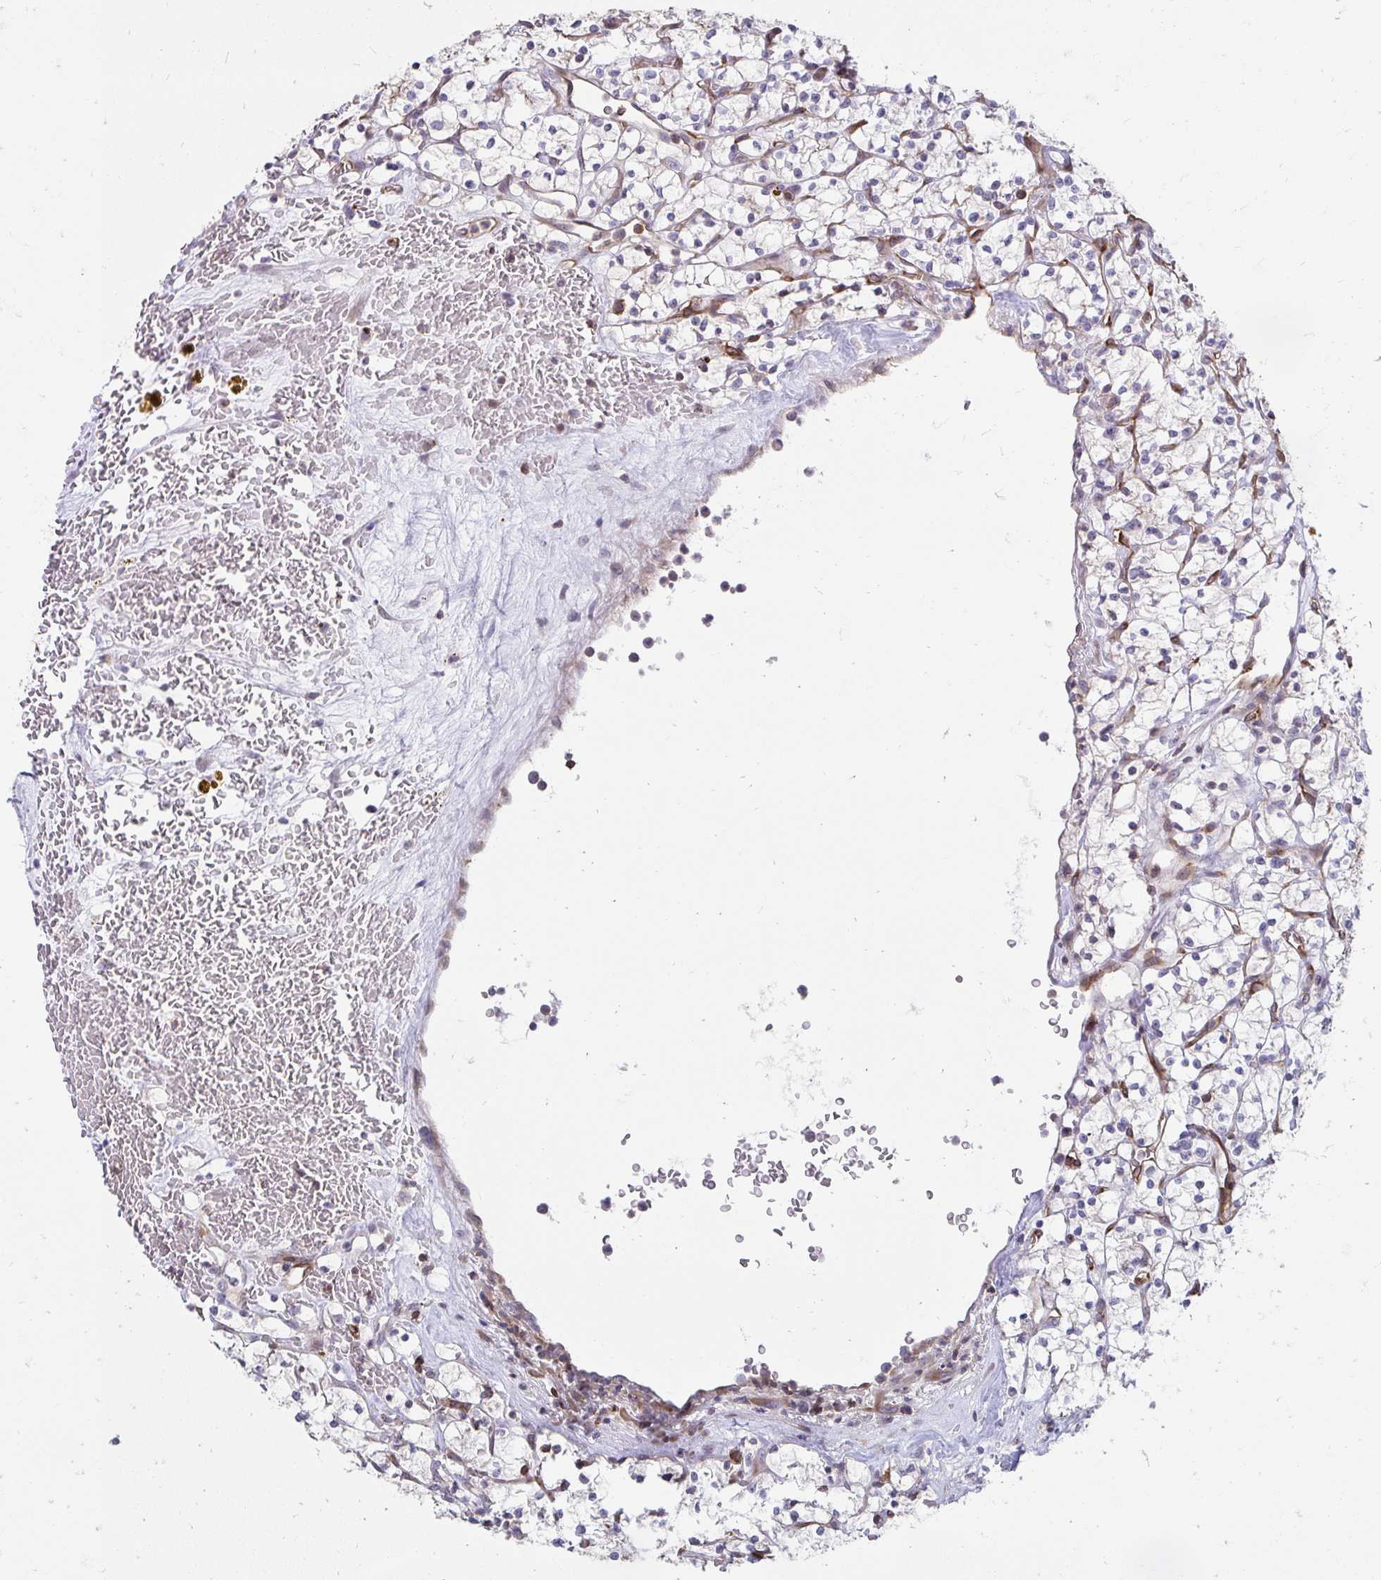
{"staining": {"intensity": "negative", "quantity": "none", "location": "none"}, "tissue": "renal cancer", "cell_type": "Tumor cells", "image_type": "cancer", "snomed": [{"axis": "morphology", "description": "Adenocarcinoma, NOS"}, {"axis": "topography", "description": "Kidney"}], "caption": "DAB immunohistochemical staining of human renal cancer (adenocarcinoma) exhibits no significant expression in tumor cells.", "gene": "FOXN3", "patient": {"sex": "female", "age": 64}}